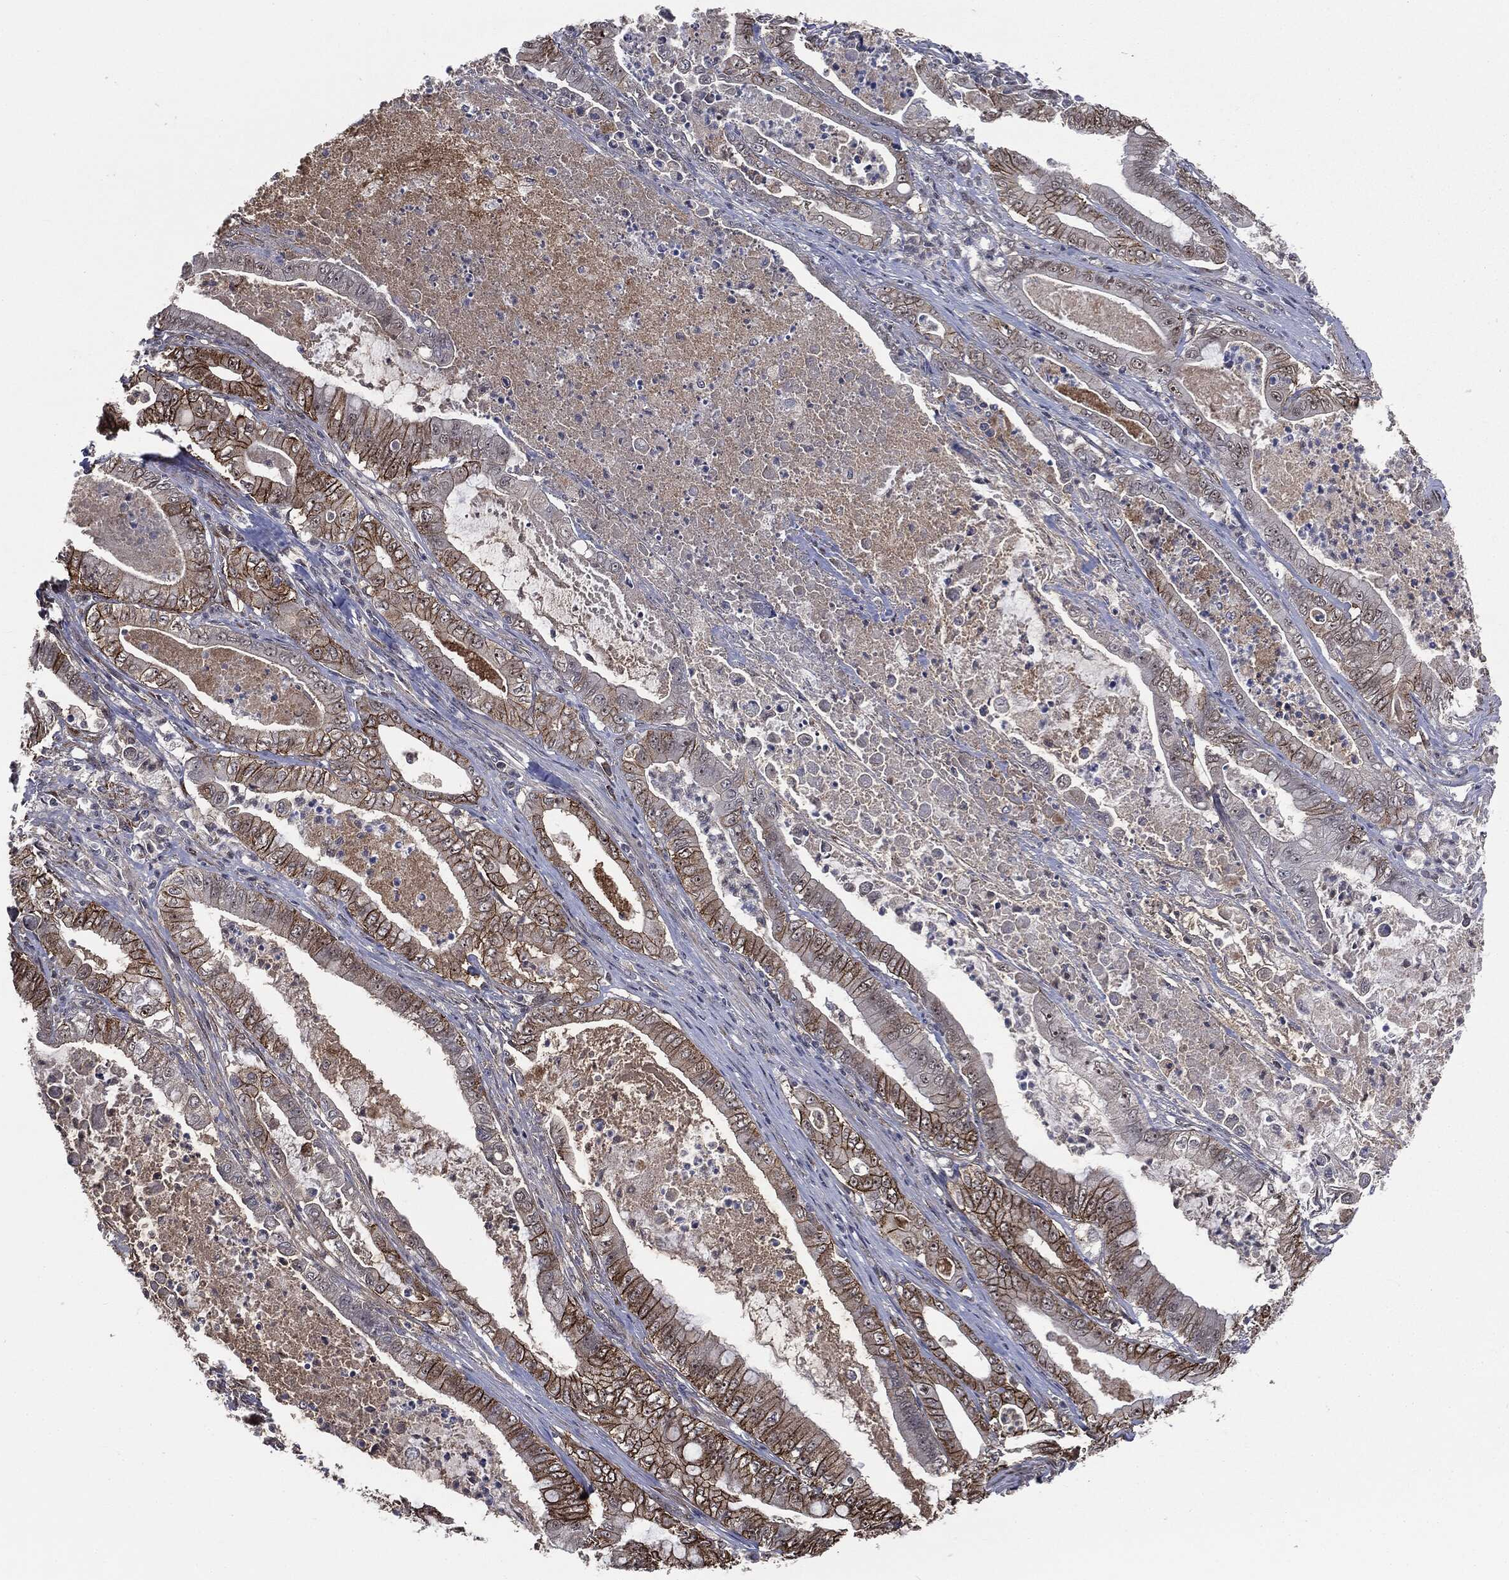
{"staining": {"intensity": "strong", "quantity": "25%-75%", "location": "cytoplasmic/membranous"}, "tissue": "pancreatic cancer", "cell_type": "Tumor cells", "image_type": "cancer", "snomed": [{"axis": "morphology", "description": "Adenocarcinoma, NOS"}, {"axis": "topography", "description": "Pancreas"}], "caption": "A high-resolution micrograph shows immunohistochemistry staining of pancreatic adenocarcinoma, which reveals strong cytoplasmic/membranous positivity in approximately 25%-75% of tumor cells.", "gene": "TRMT1L", "patient": {"sex": "male", "age": 71}}